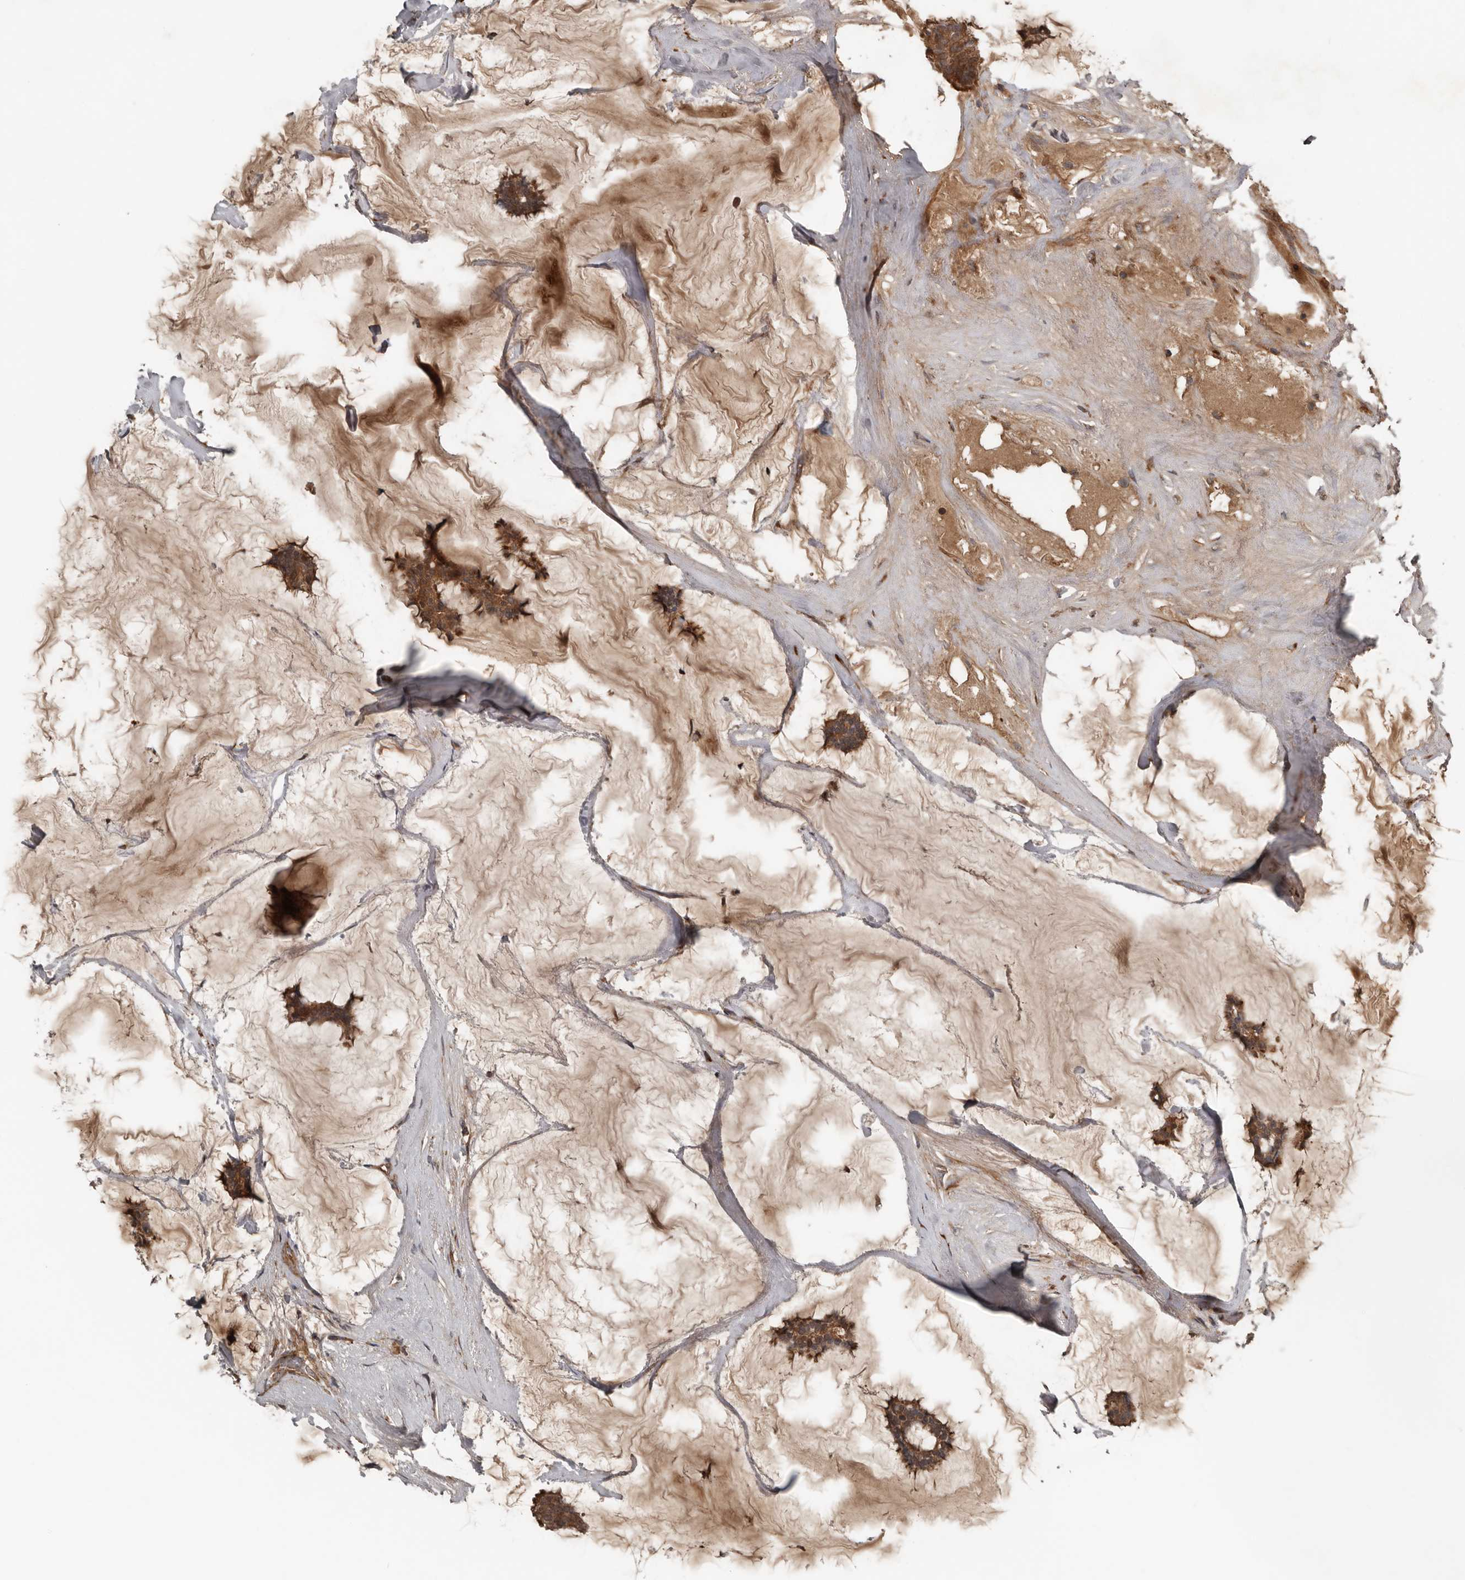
{"staining": {"intensity": "moderate", "quantity": ">75%", "location": "cytoplasmic/membranous"}, "tissue": "breast cancer", "cell_type": "Tumor cells", "image_type": "cancer", "snomed": [{"axis": "morphology", "description": "Duct carcinoma"}, {"axis": "topography", "description": "Breast"}], "caption": "High-power microscopy captured an IHC photomicrograph of breast infiltrating ductal carcinoma, revealing moderate cytoplasmic/membranous positivity in approximately >75% of tumor cells.", "gene": "DNAJB4", "patient": {"sex": "female", "age": 93}}